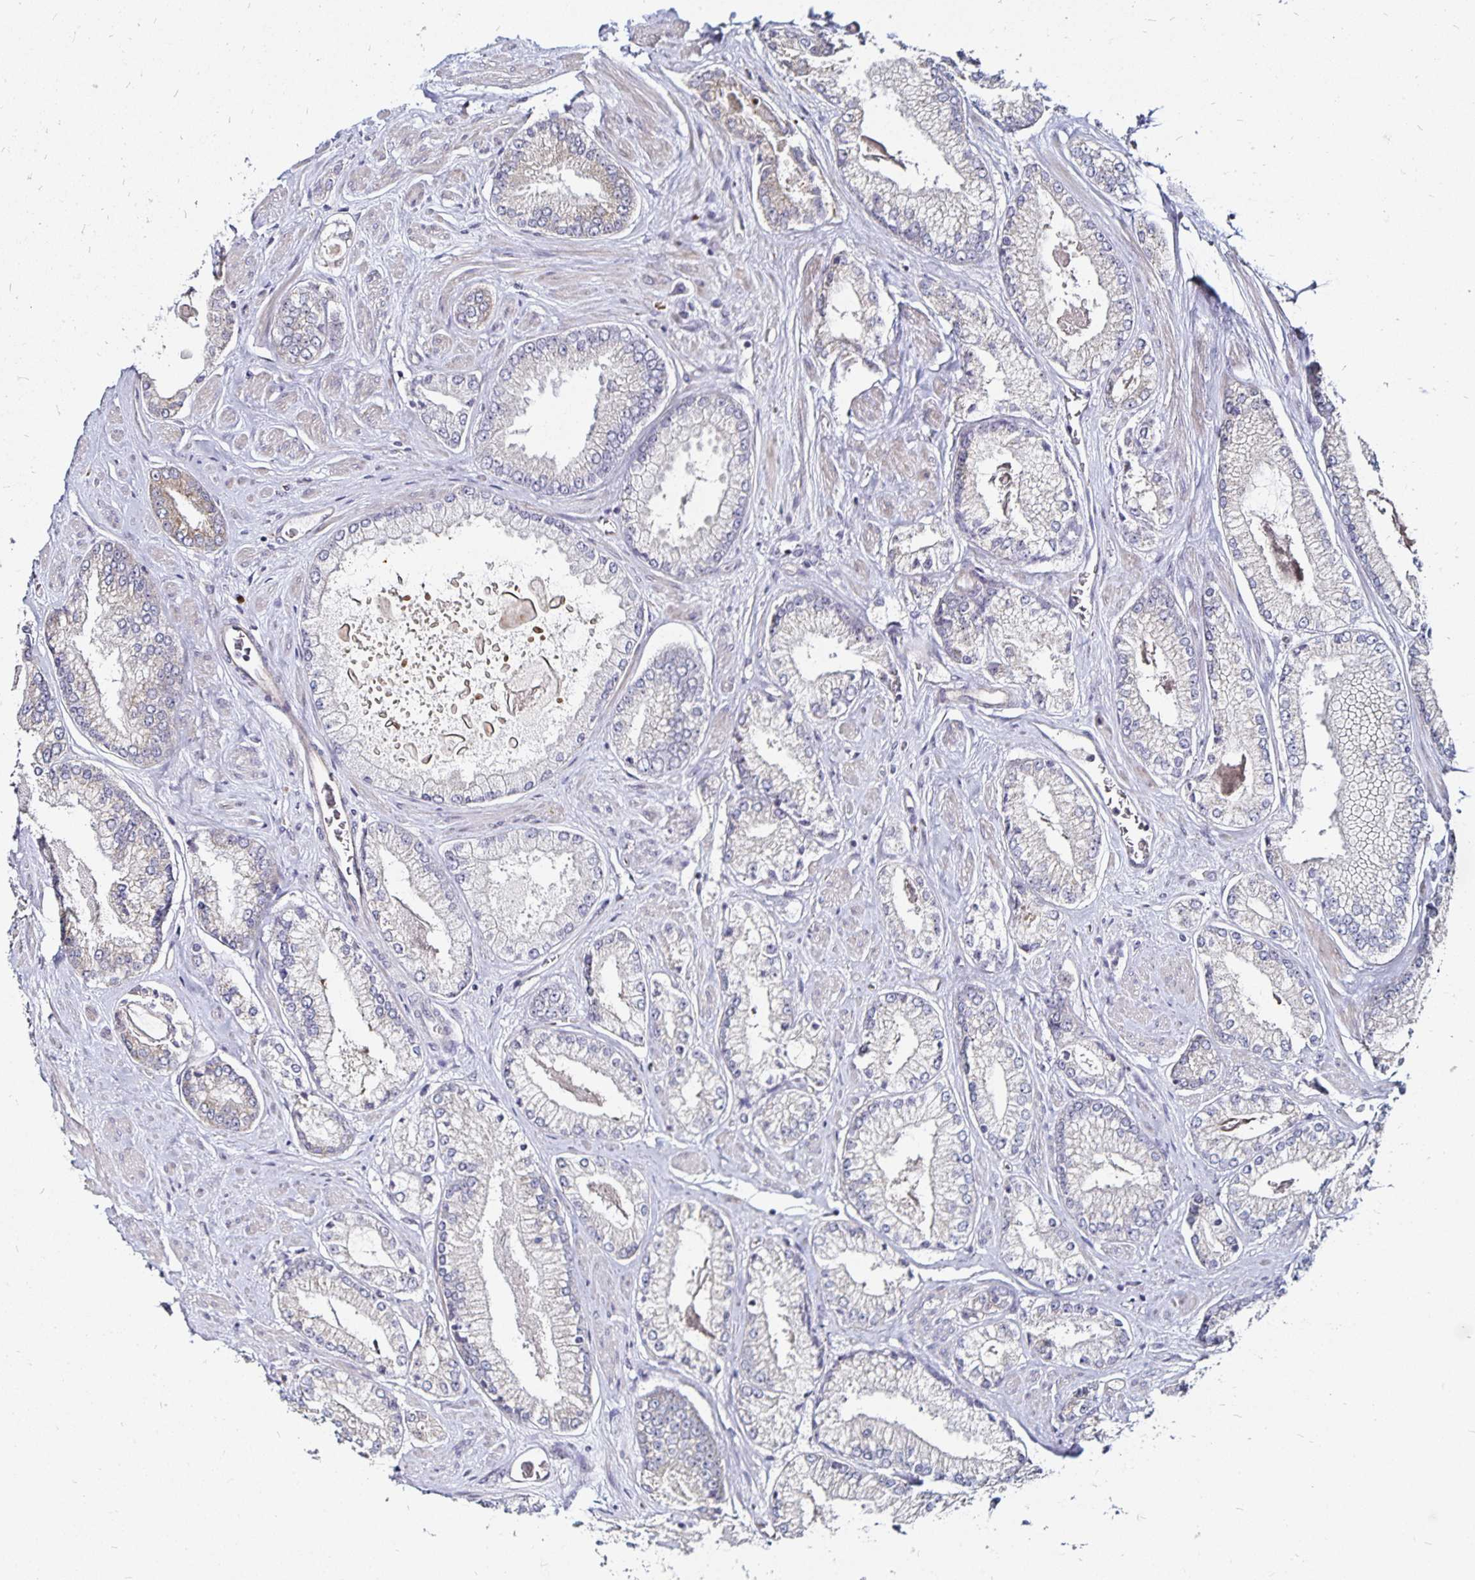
{"staining": {"intensity": "negative", "quantity": "none", "location": "none"}, "tissue": "prostate cancer", "cell_type": "Tumor cells", "image_type": "cancer", "snomed": [{"axis": "morphology", "description": "Adenocarcinoma, Low grade"}, {"axis": "topography", "description": "Prostate"}], "caption": "Tumor cells show no significant staining in prostate cancer (low-grade adenocarcinoma).", "gene": "CYP27A1", "patient": {"sex": "male", "age": 67}}